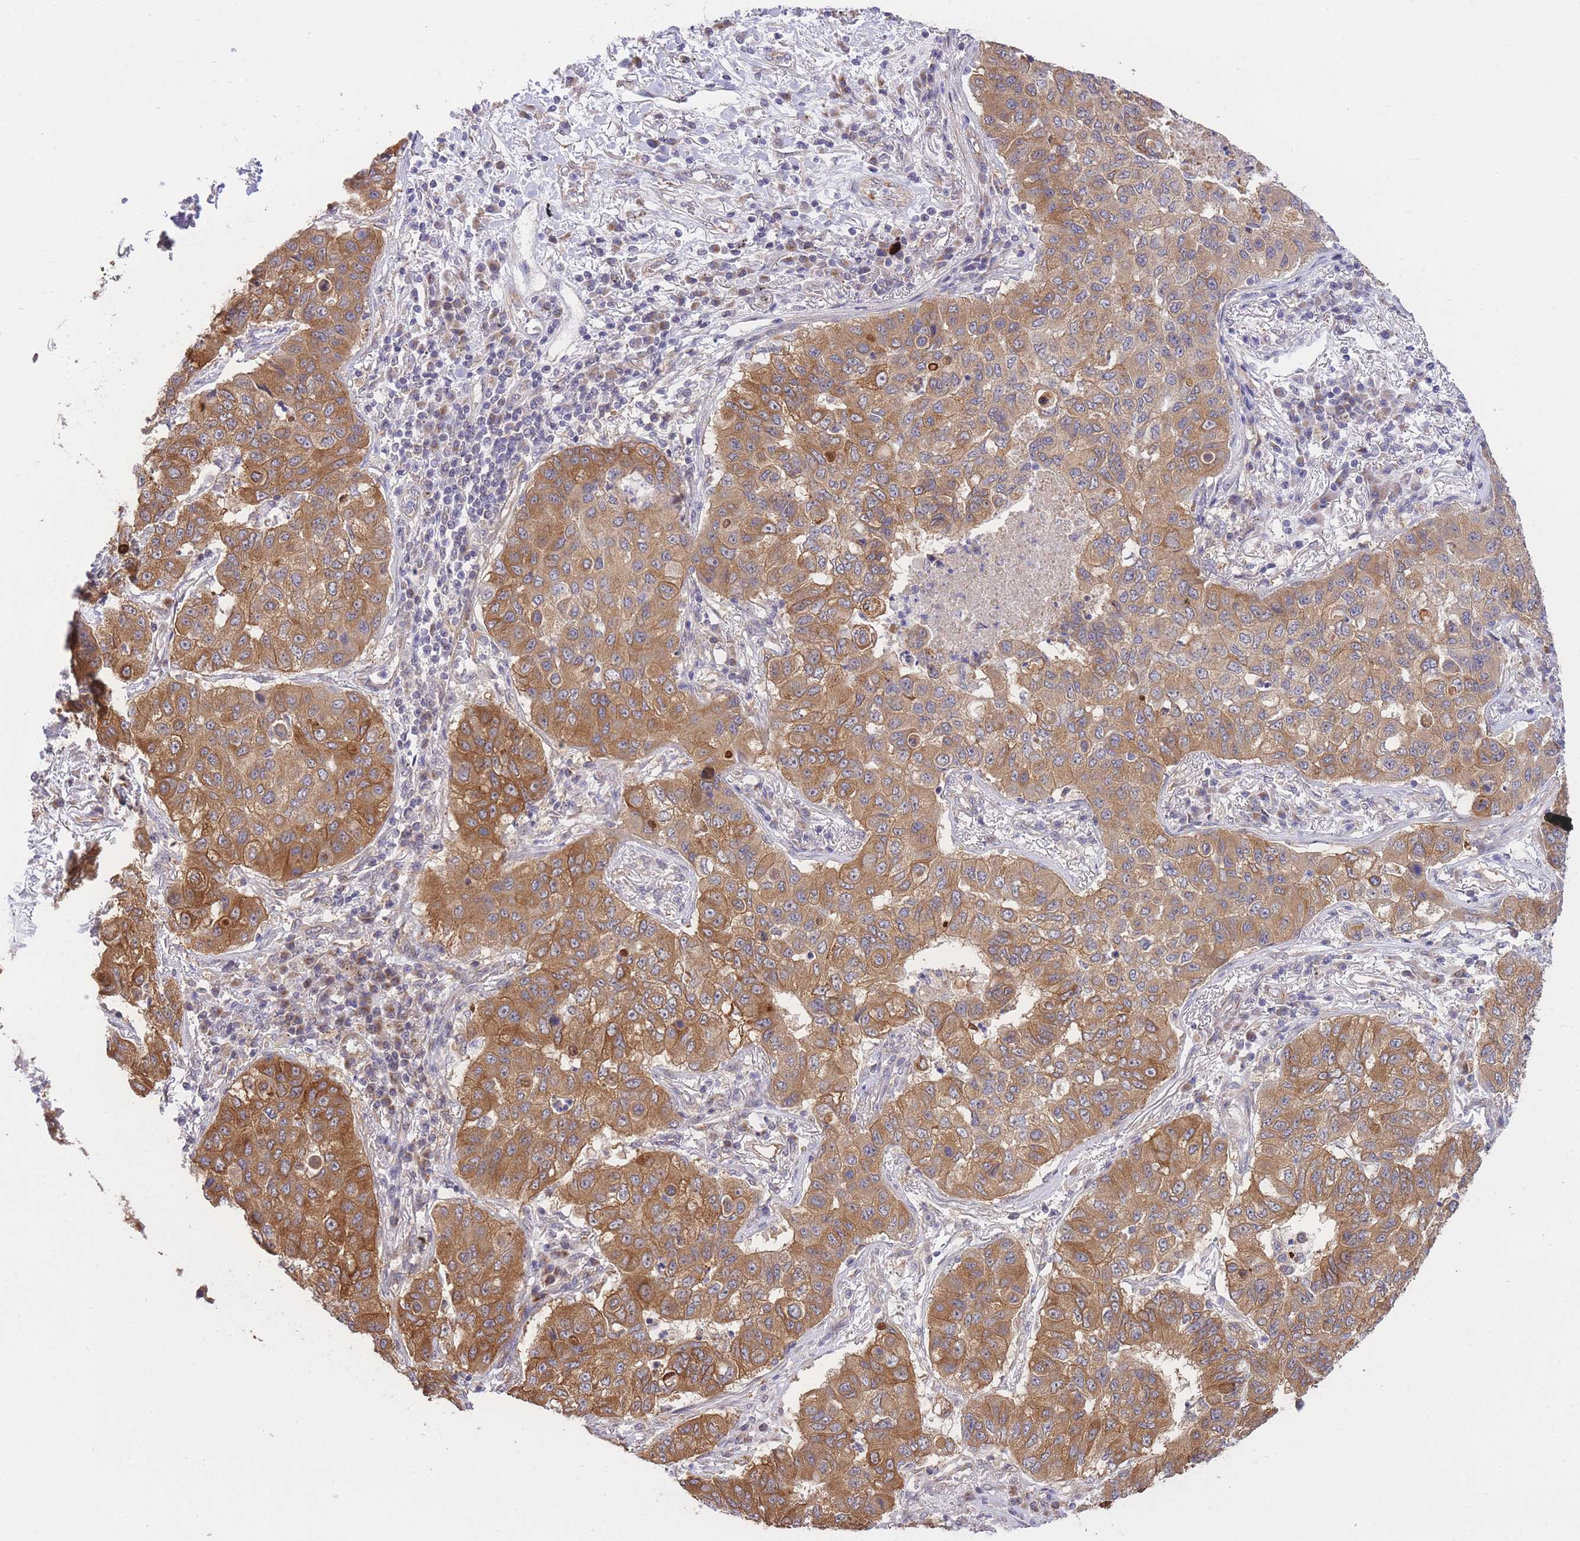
{"staining": {"intensity": "moderate", "quantity": ">75%", "location": "cytoplasmic/membranous"}, "tissue": "lung cancer", "cell_type": "Tumor cells", "image_type": "cancer", "snomed": [{"axis": "morphology", "description": "Squamous cell carcinoma, NOS"}, {"axis": "topography", "description": "Lung"}], "caption": "DAB (3,3'-diaminobenzidine) immunohistochemical staining of lung cancer (squamous cell carcinoma) shows moderate cytoplasmic/membranous protein expression in approximately >75% of tumor cells. Using DAB (brown) and hematoxylin (blue) stains, captured at high magnification using brightfield microscopy.", "gene": "EXOSC8", "patient": {"sex": "male", "age": 74}}